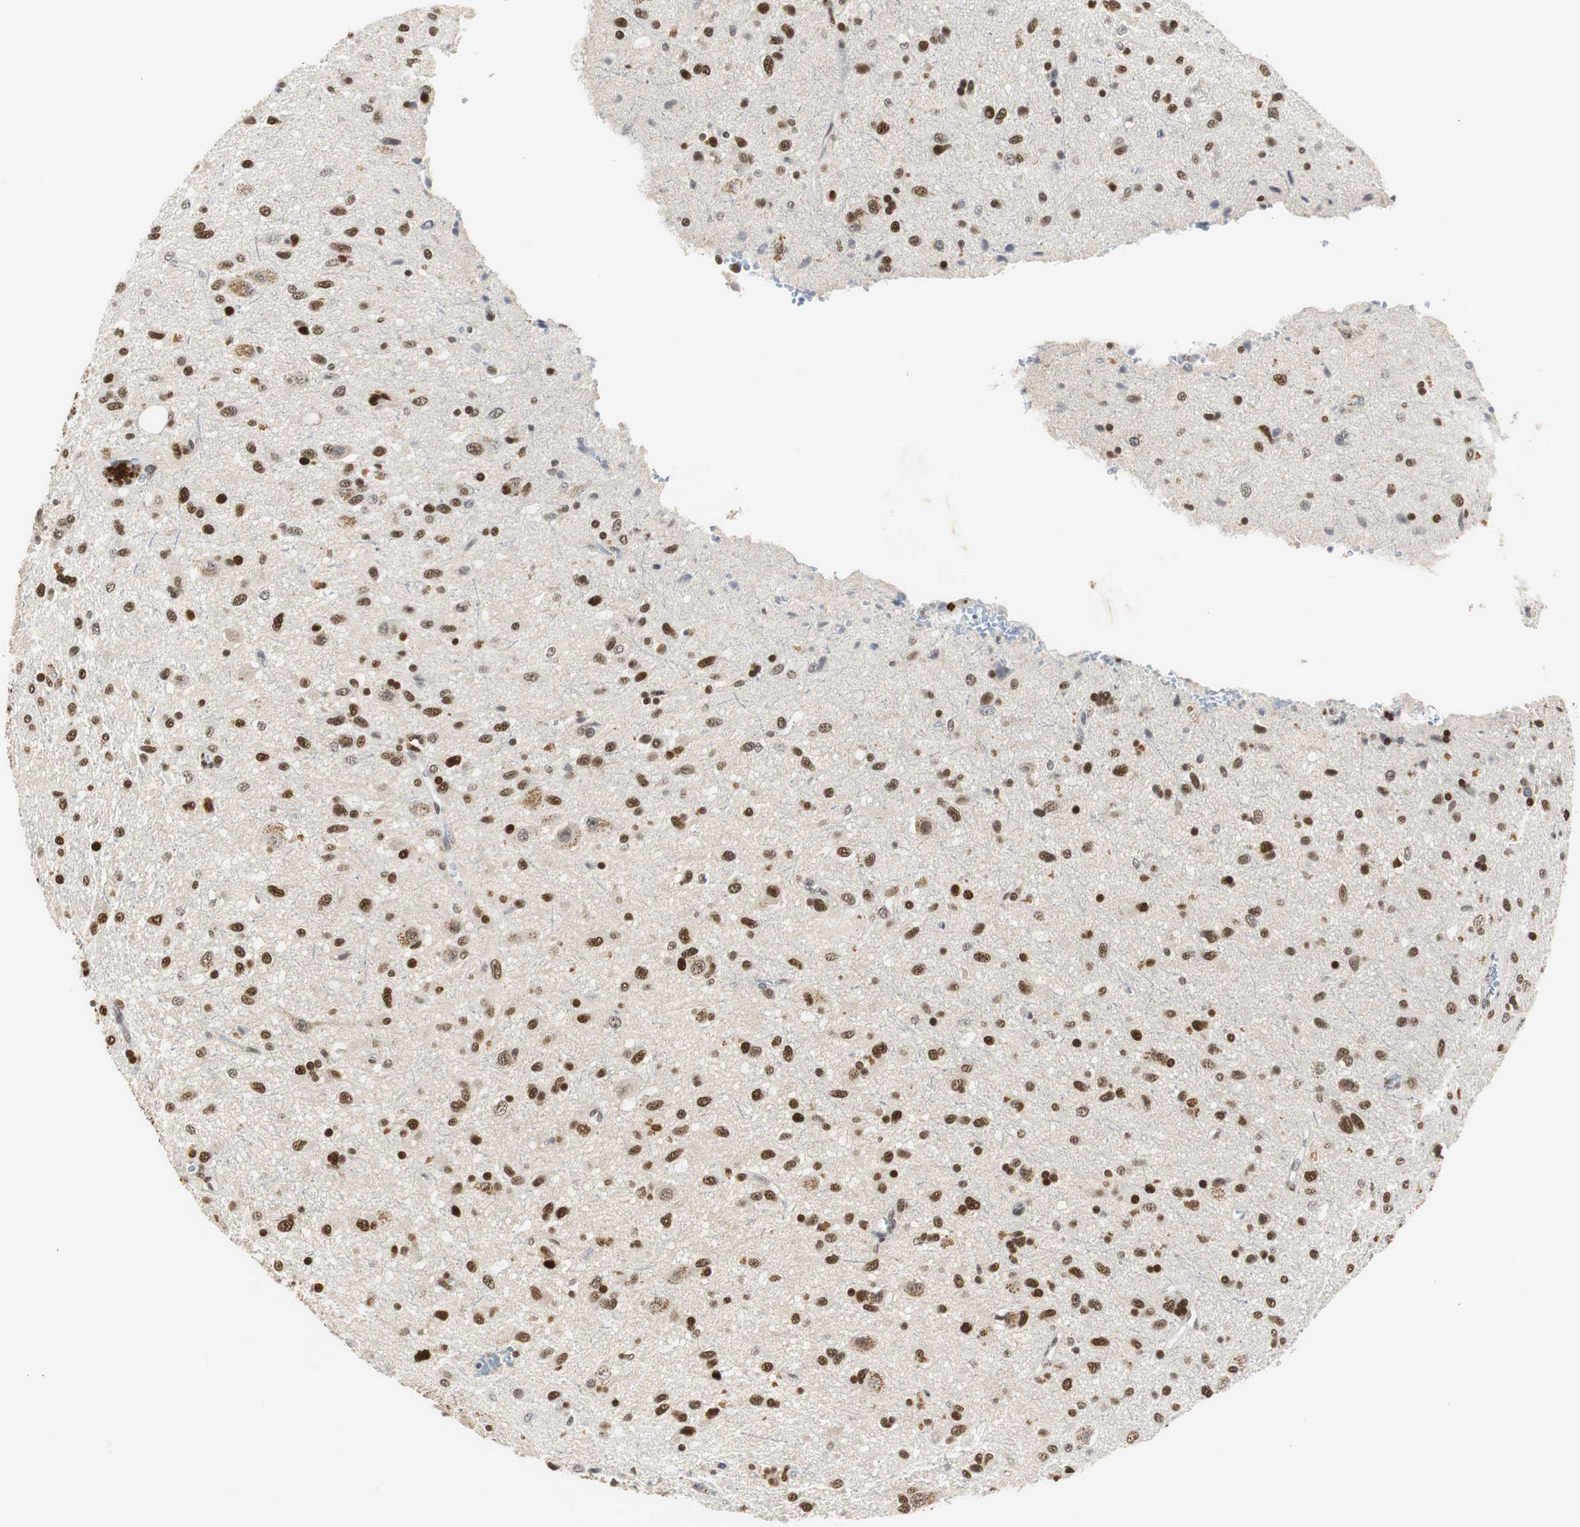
{"staining": {"intensity": "strong", "quantity": ">75%", "location": "nuclear"}, "tissue": "glioma", "cell_type": "Tumor cells", "image_type": "cancer", "snomed": [{"axis": "morphology", "description": "Glioma, malignant, Low grade"}, {"axis": "topography", "description": "Brain"}], "caption": "Immunohistochemical staining of human malignant glioma (low-grade) reveals strong nuclear protein positivity in about >75% of tumor cells.", "gene": "ZFC3H1", "patient": {"sex": "male", "age": 77}}